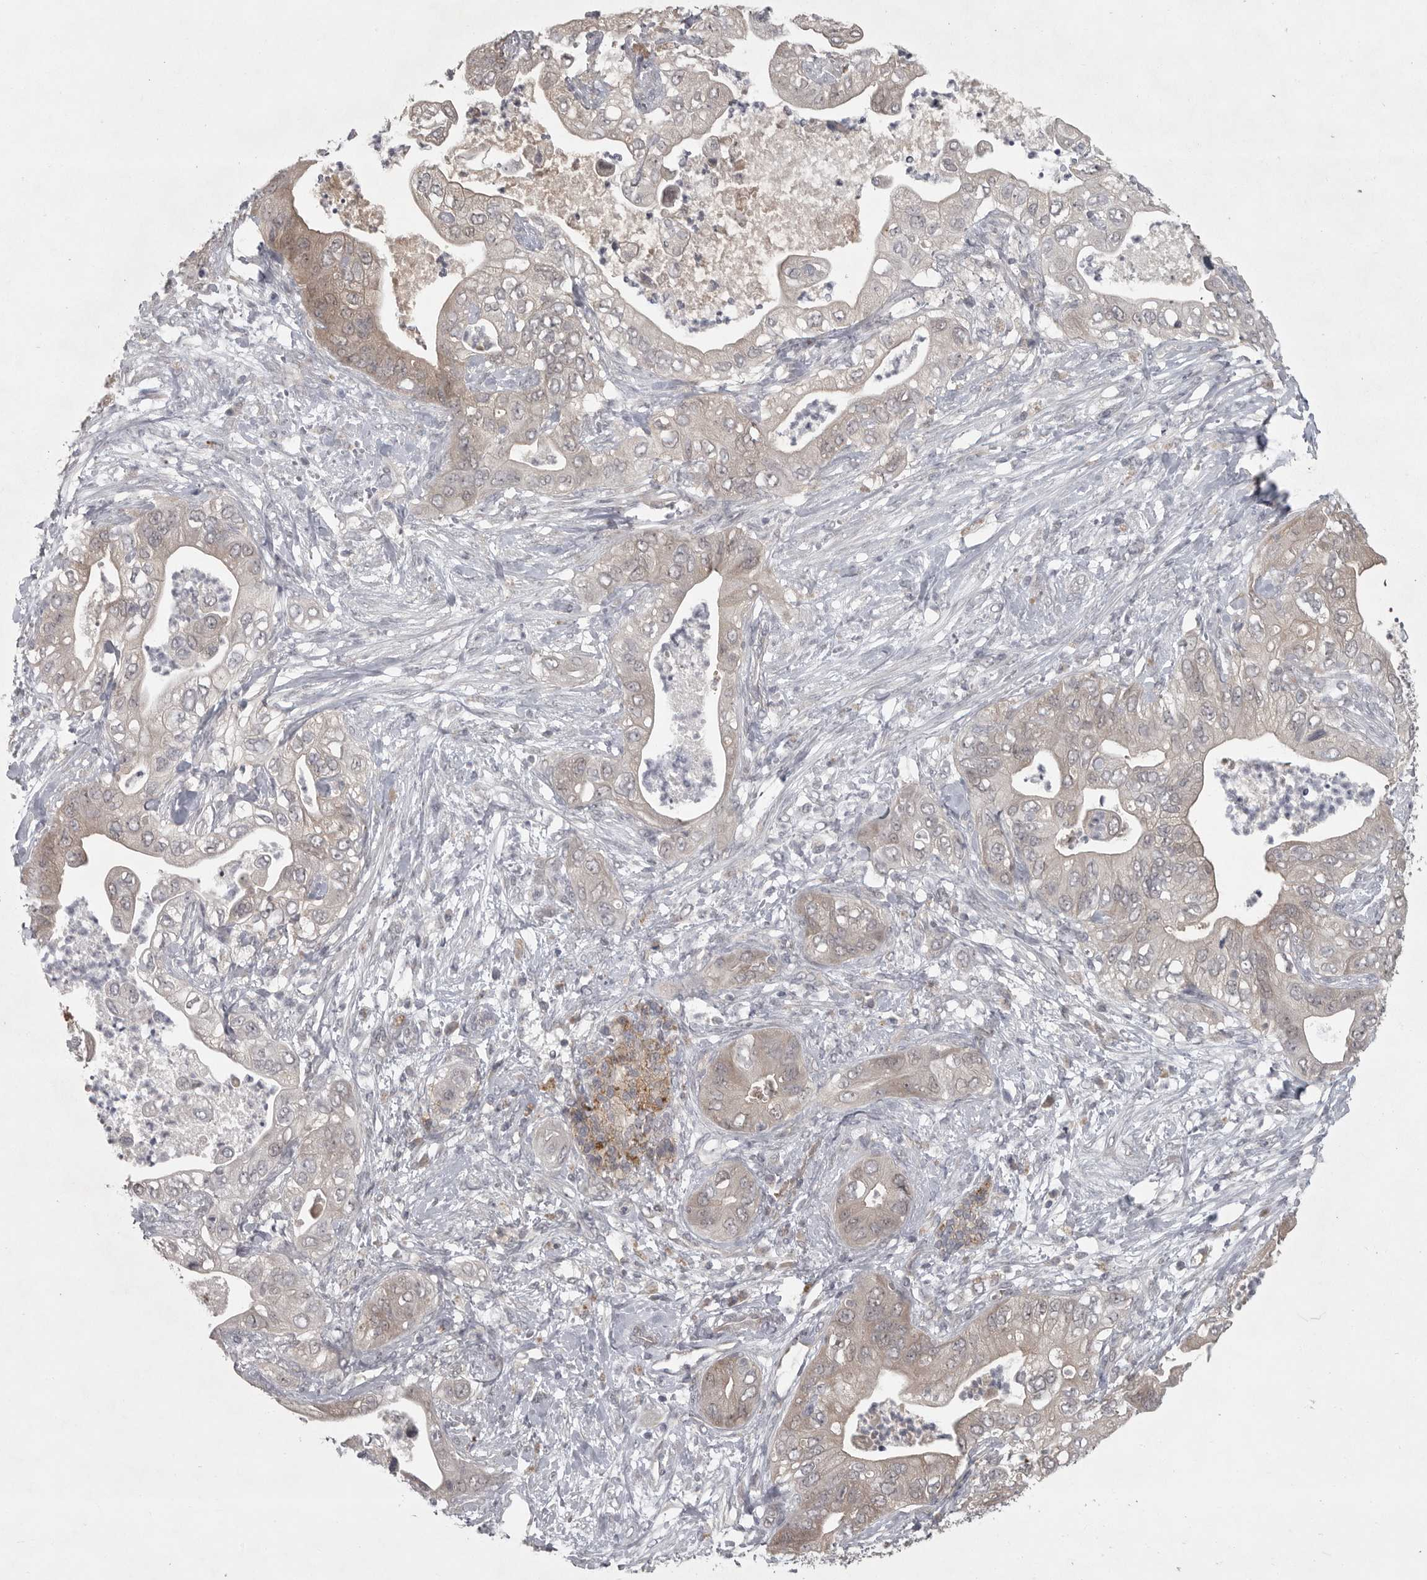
{"staining": {"intensity": "weak", "quantity": "<25%", "location": "cytoplasmic/membranous"}, "tissue": "pancreatic cancer", "cell_type": "Tumor cells", "image_type": "cancer", "snomed": [{"axis": "morphology", "description": "Adenocarcinoma, NOS"}, {"axis": "topography", "description": "Pancreas"}], "caption": "An immunohistochemistry (IHC) photomicrograph of pancreatic adenocarcinoma is shown. There is no staining in tumor cells of pancreatic adenocarcinoma.", "gene": "PHF13", "patient": {"sex": "female", "age": 78}}